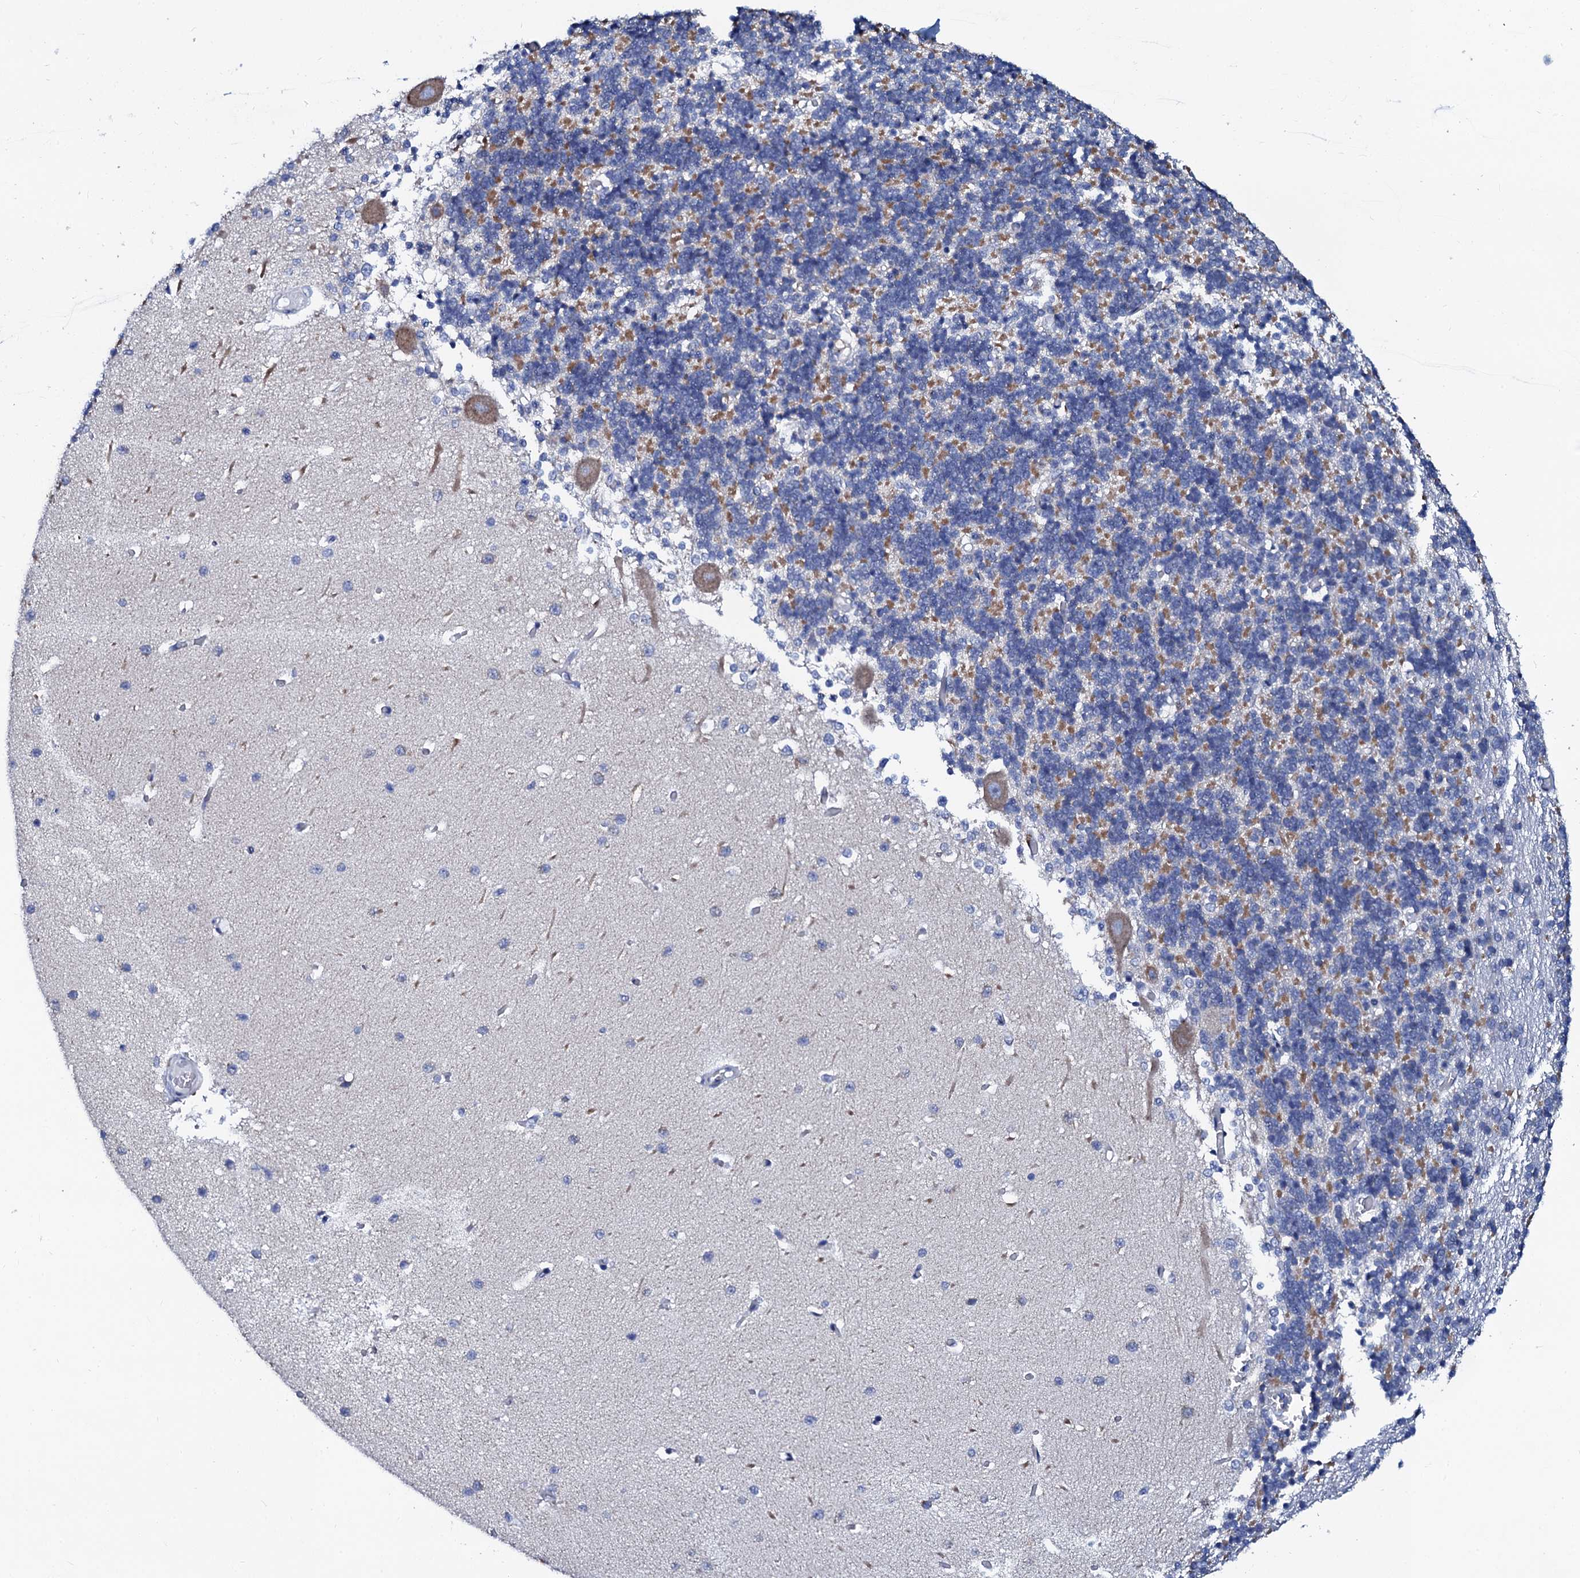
{"staining": {"intensity": "moderate", "quantity": "<25%", "location": "cytoplasmic/membranous"}, "tissue": "cerebellum", "cell_type": "Cells in granular layer", "image_type": "normal", "snomed": [{"axis": "morphology", "description": "Normal tissue, NOS"}, {"axis": "topography", "description": "Cerebellum"}], "caption": "Moderate cytoplasmic/membranous protein expression is identified in about <25% of cells in granular layer in cerebellum.", "gene": "SLC37A4", "patient": {"sex": "male", "age": 37}}